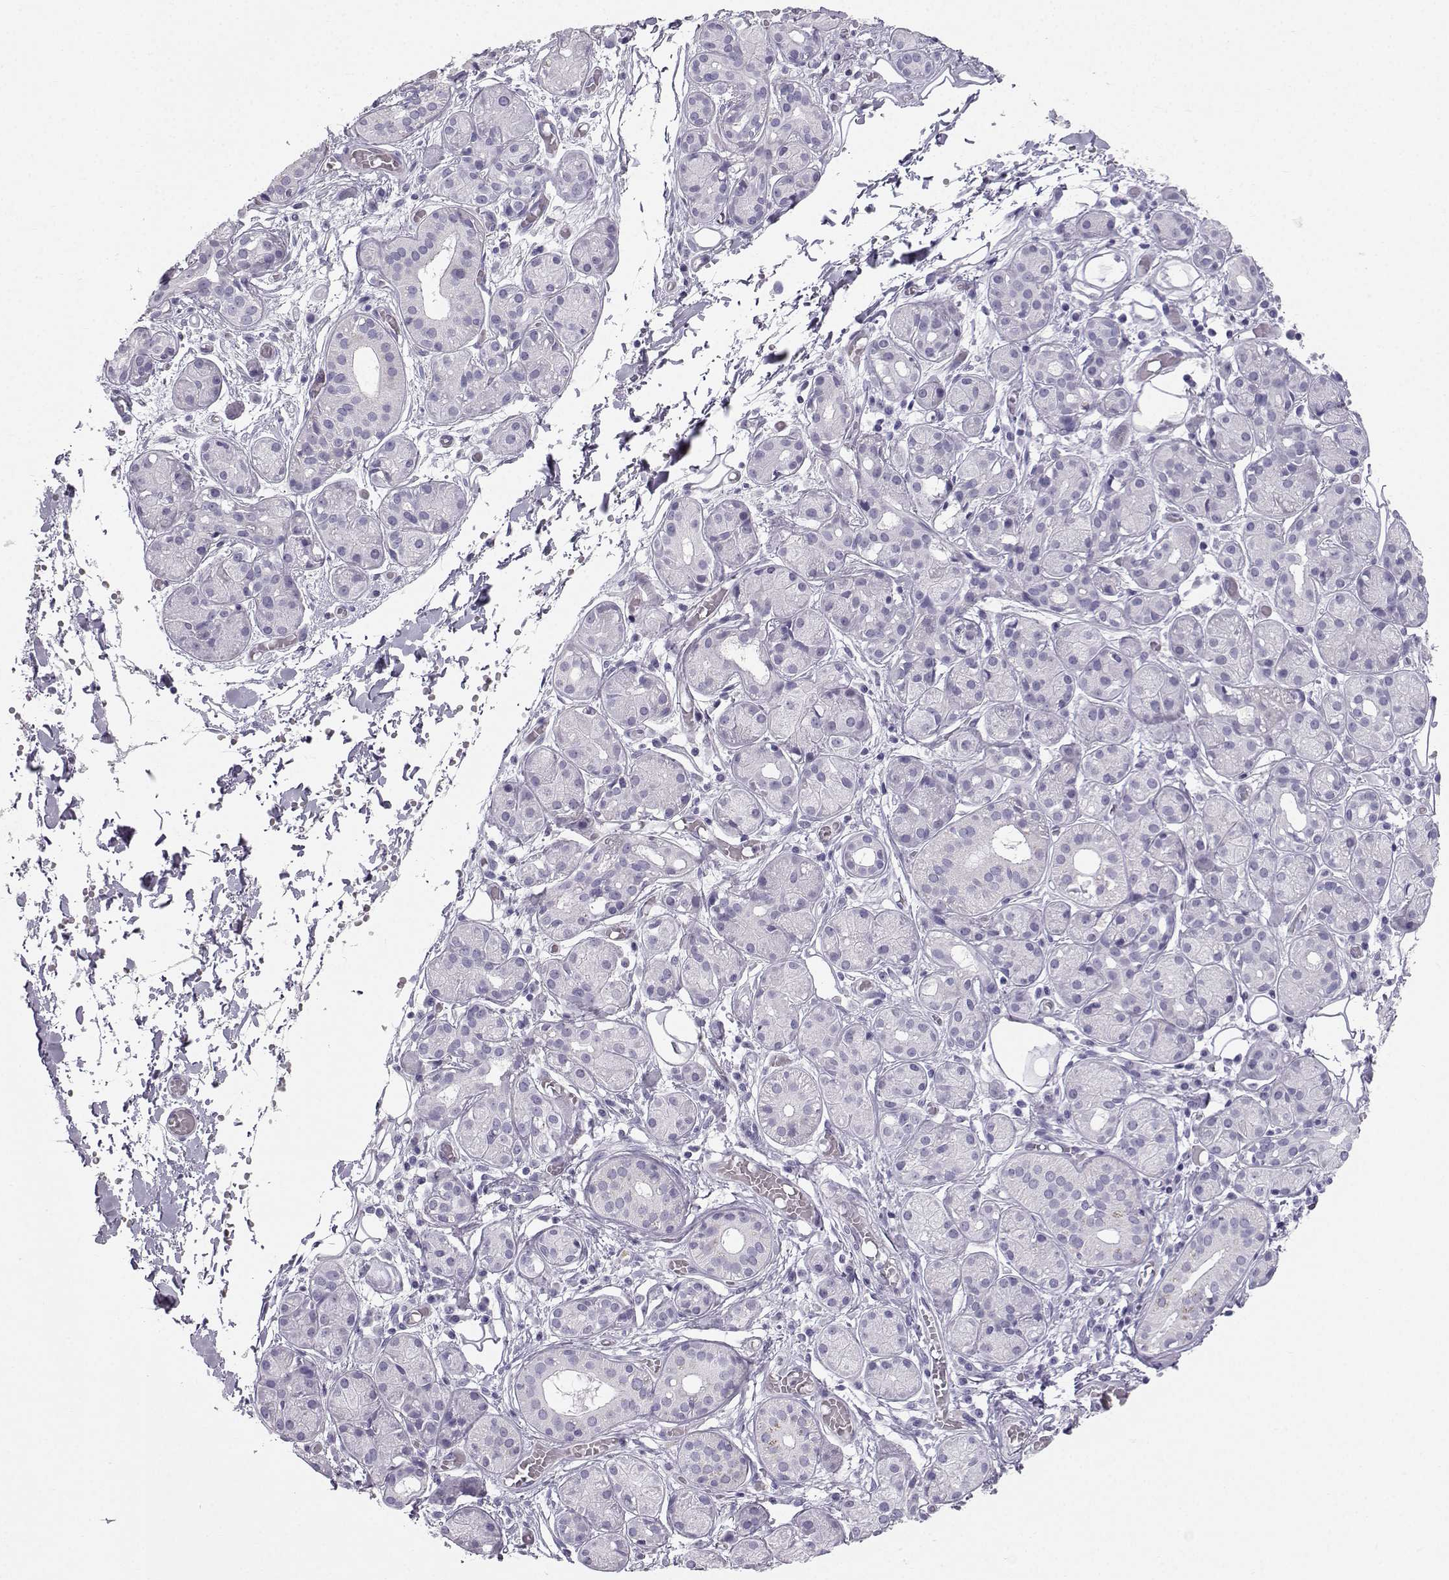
{"staining": {"intensity": "negative", "quantity": "none", "location": "none"}, "tissue": "salivary gland", "cell_type": "Glandular cells", "image_type": "normal", "snomed": [{"axis": "morphology", "description": "Normal tissue, NOS"}, {"axis": "topography", "description": "Salivary gland"}, {"axis": "topography", "description": "Peripheral nerve tissue"}], "caption": "High magnification brightfield microscopy of normal salivary gland stained with DAB (3,3'-diaminobenzidine) (brown) and counterstained with hematoxylin (blue): glandular cells show no significant positivity.", "gene": "IQCD", "patient": {"sex": "male", "age": 71}}